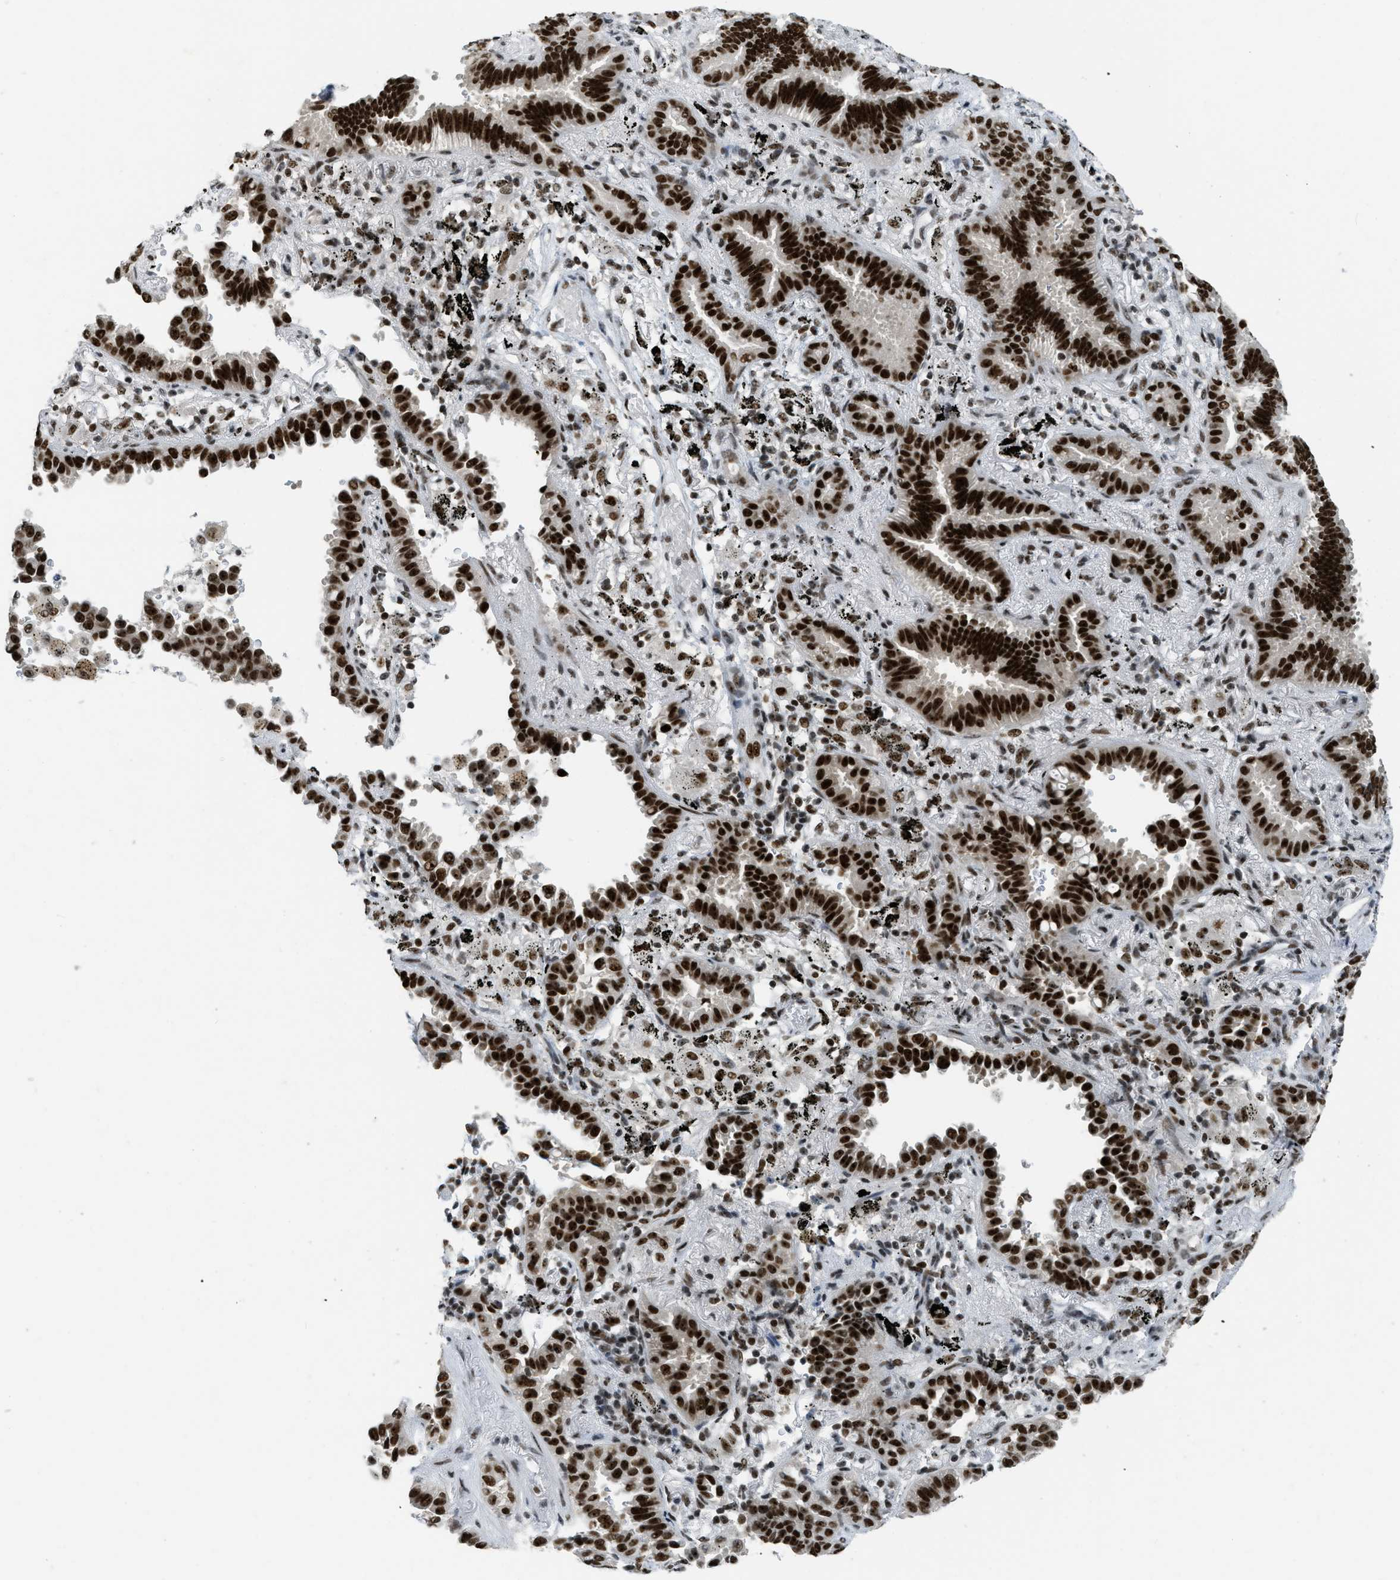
{"staining": {"intensity": "strong", "quantity": ">75%", "location": "nuclear"}, "tissue": "lung cancer", "cell_type": "Tumor cells", "image_type": "cancer", "snomed": [{"axis": "morphology", "description": "Normal tissue, NOS"}, {"axis": "morphology", "description": "Adenocarcinoma, NOS"}, {"axis": "topography", "description": "Lung"}], "caption": "The image displays immunohistochemical staining of lung cancer (adenocarcinoma). There is strong nuclear staining is present in about >75% of tumor cells.", "gene": "URB1", "patient": {"sex": "male", "age": 59}}